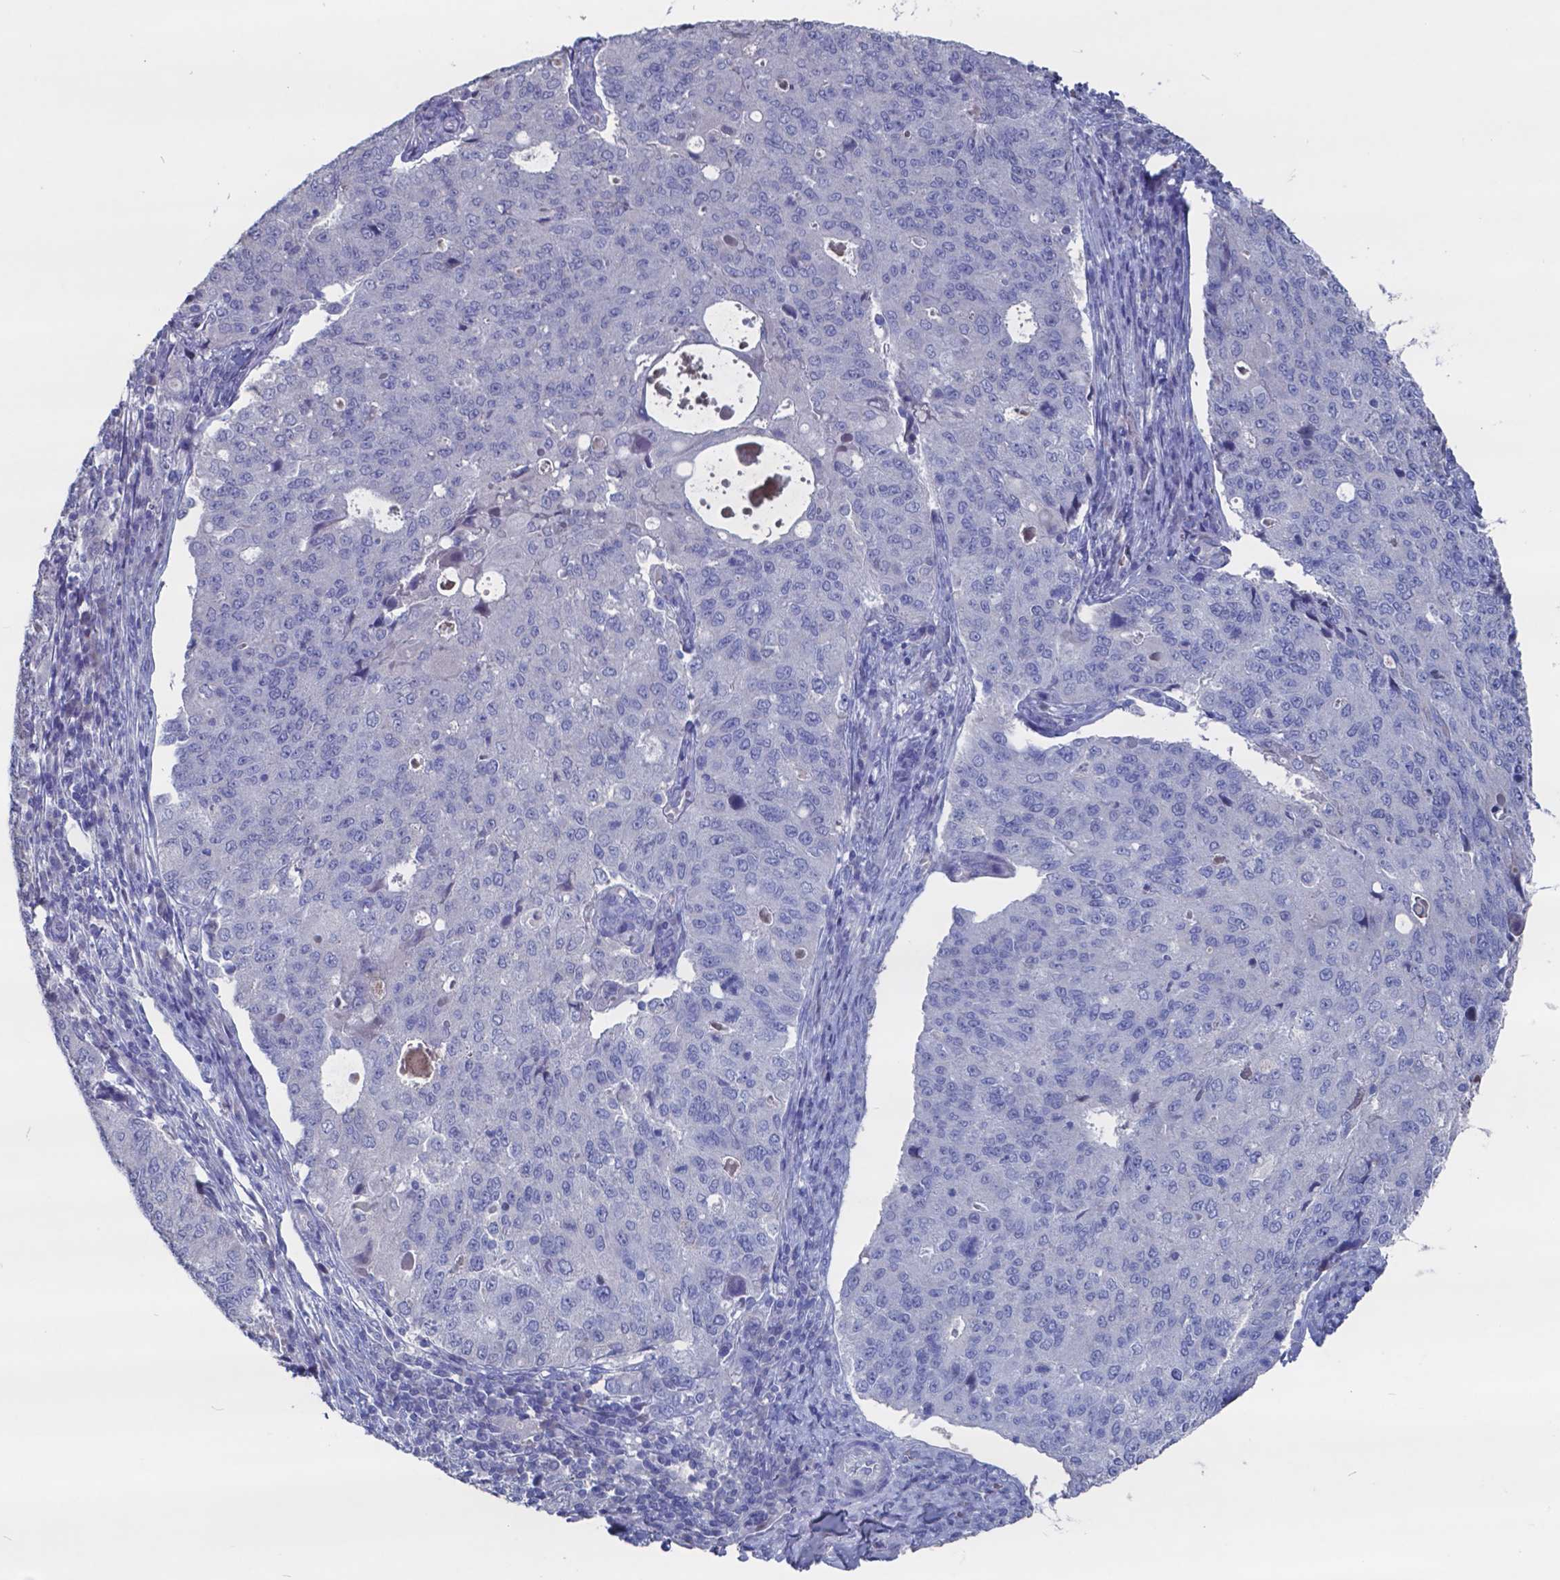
{"staining": {"intensity": "negative", "quantity": "none", "location": "none"}, "tissue": "endometrial cancer", "cell_type": "Tumor cells", "image_type": "cancer", "snomed": [{"axis": "morphology", "description": "Adenocarcinoma, NOS"}, {"axis": "topography", "description": "Endometrium"}], "caption": "There is no significant staining in tumor cells of endometrial cancer (adenocarcinoma).", "gene": "TTR", "patient": {"sex": "female", "age": 43}}